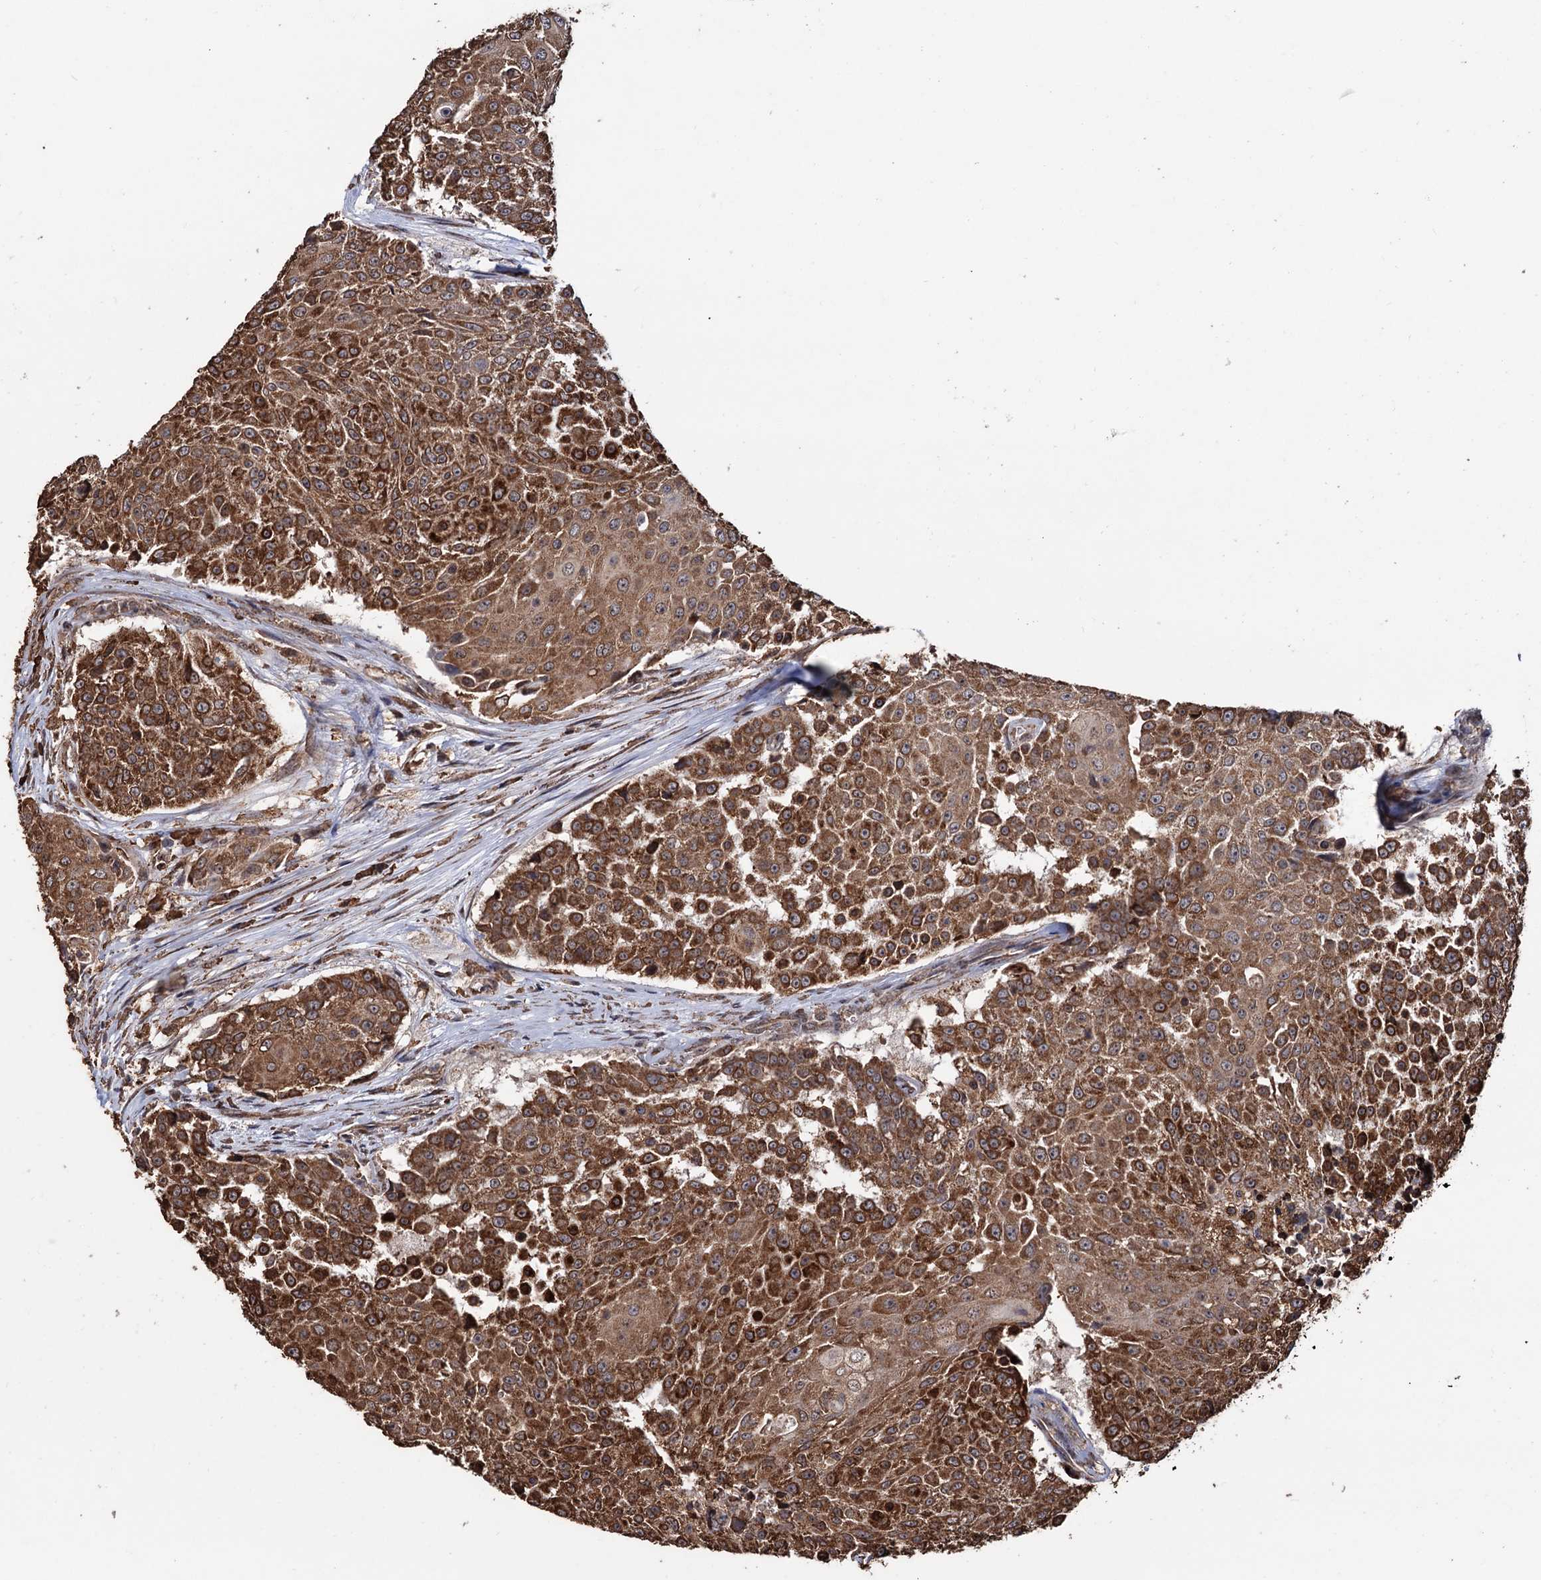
{"staining": {"intensity": "strong", "quantity": ">75%", "location": "cytoplasmic/membranous"}, "tissue": "urothelial cancer", "cell_type": "Tumor cells", "image_type": "cancer", "snomed": [{"axis": "morphology", "description": "Urothelial carcinoma, High grade"}, {"axis": "topography", "description": "Urinary bladder"}], "caption": "Immunohistochemistry (IHC) photomicrograph of neoplastic tissue: human high-grade urothelial carcinoma stained using IHC reveals high levels of strong protein expression localized specifically in the cytoplasmic/membranous of tumor cells, appearing as a cytoplasmic/membranous brown color.", "gene": "TBC1D12", "patient": {"sex": "female", "age": 63}}